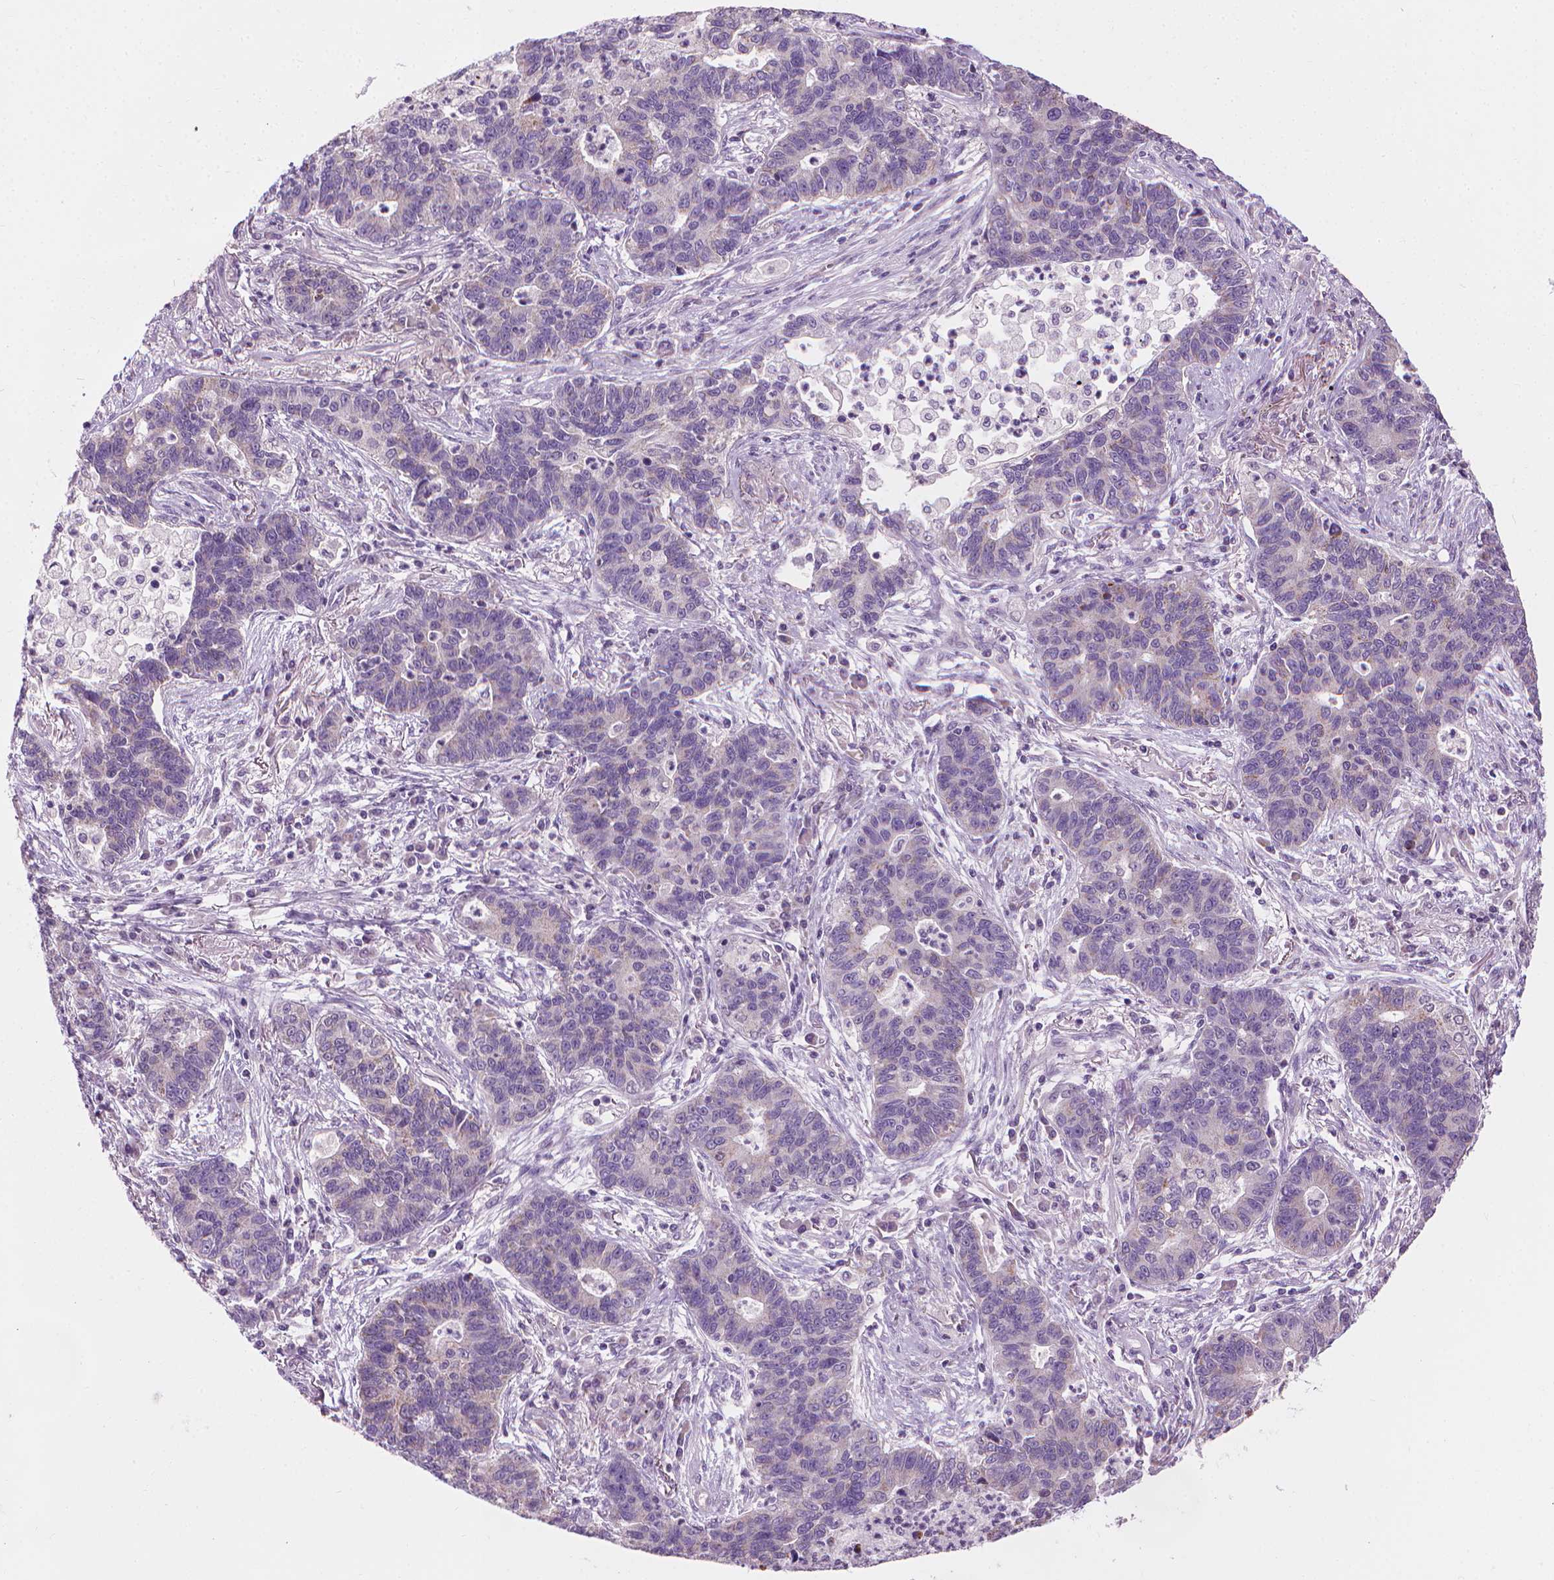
{"staining": {"intensity": "negative", "quantity": "none", "location": "none"}, "tissue": "lung cancer", "cell_type": "Tumor cells", "image_type": "cancer", "snomed": [{"axis": "morphology", "description": "Adenocarcinoma, NOS"}, {"axis": "topography", "description": "Lung"}], "caption": "Tumor cells are negative for protein expression in human lung adenocarcinoma.", "gene": "CFAP126", "patient": {"sex": "female", "age": 57}}